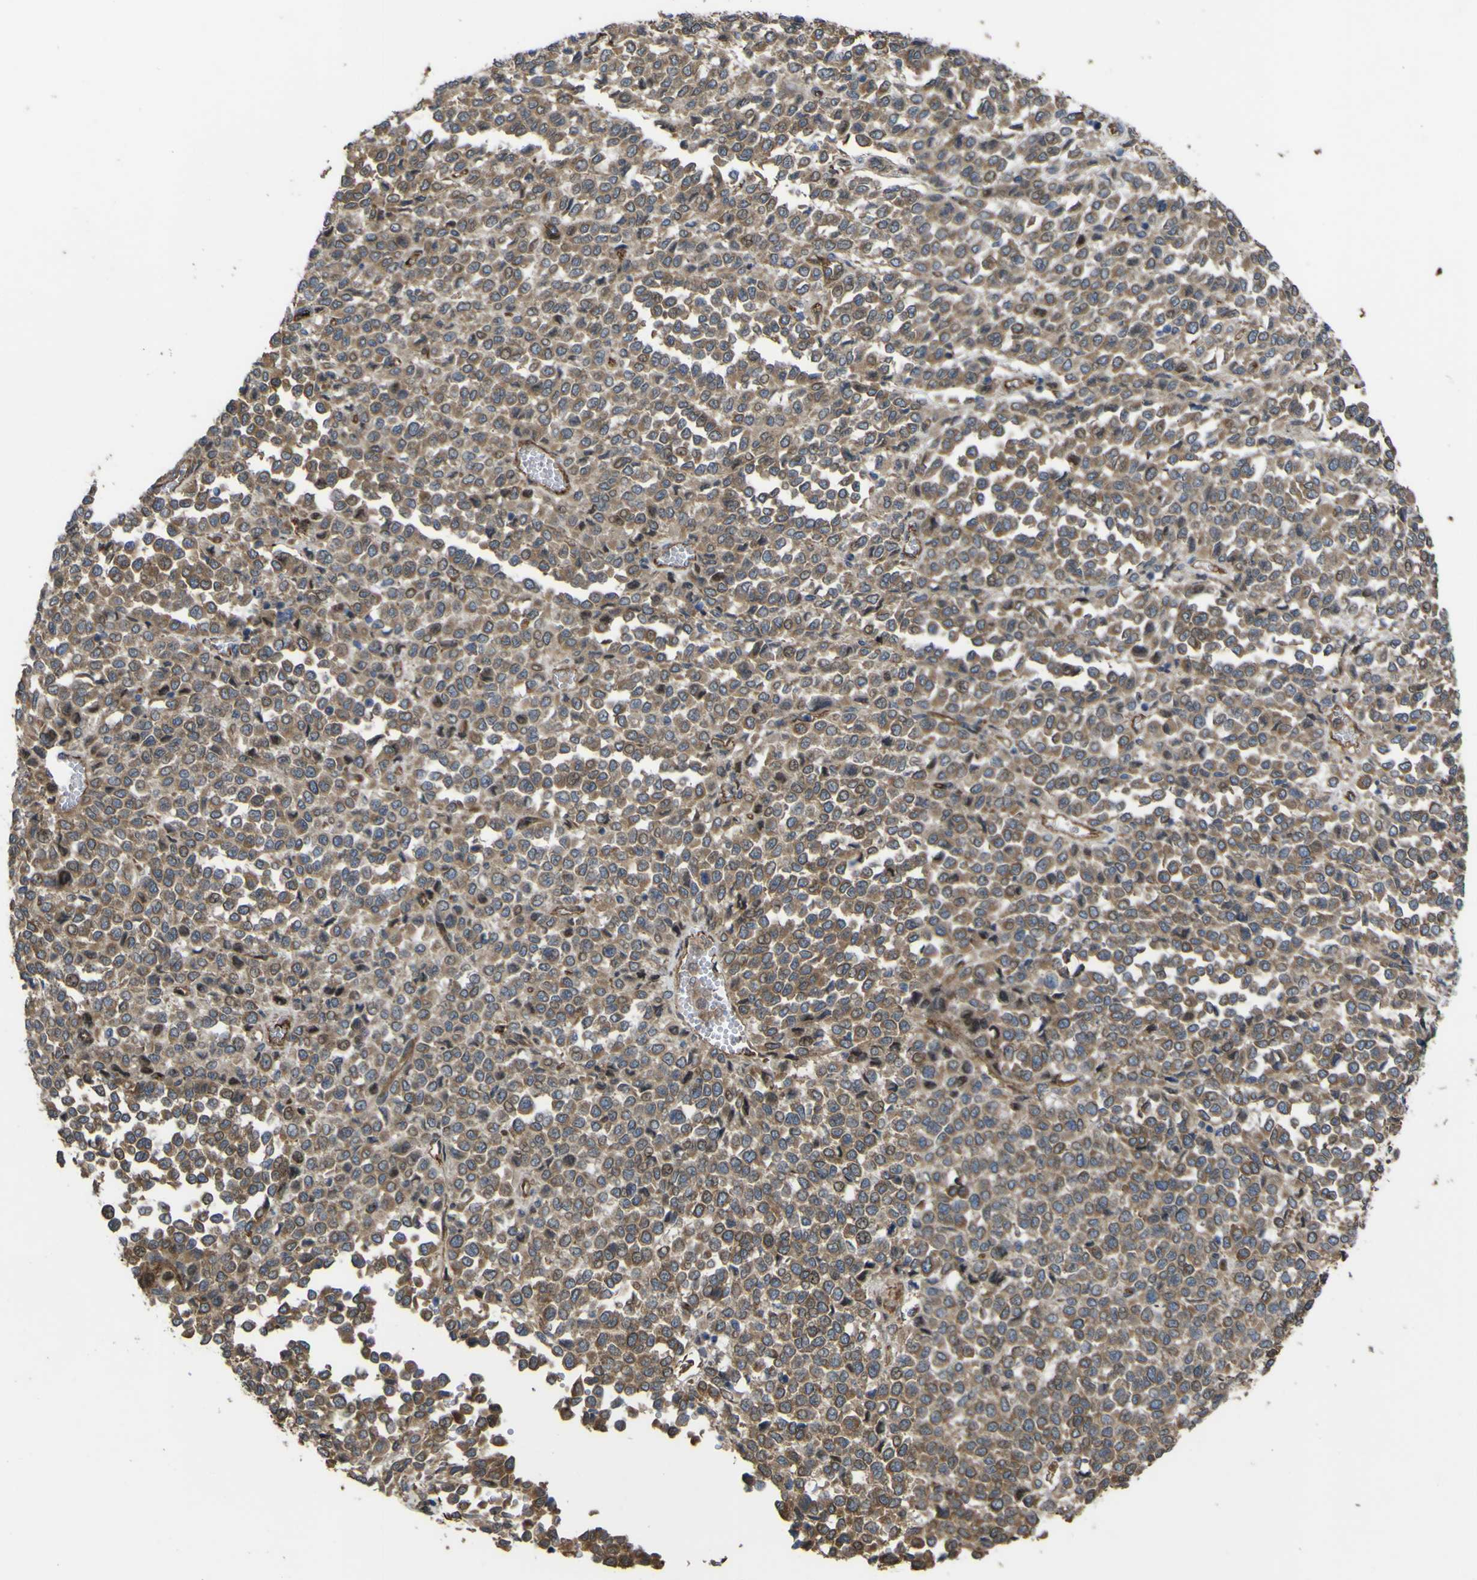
{"staining": {"intensity": "weak", "quantity": ">75%", "location": "cytoplasmic/membranous"}, "tissue": "melanoma", "cell_type": "Tumor cells", "image_type": "cancer", "snomed": [{"axis": "morphology", "description": "Malignant melanoma, Metastatic site"}, {"axis": "topography", "description": "Pancreas"}], "caption": "Tumor cells reveal weak cytoplasmic/membranous staining in approximately >75% of cells in melanoma. The protein is shown in brown color, while the nuclei are stained blue.", "gene": "FBXO30", "patient": {"sex": "female", "age": 30}}